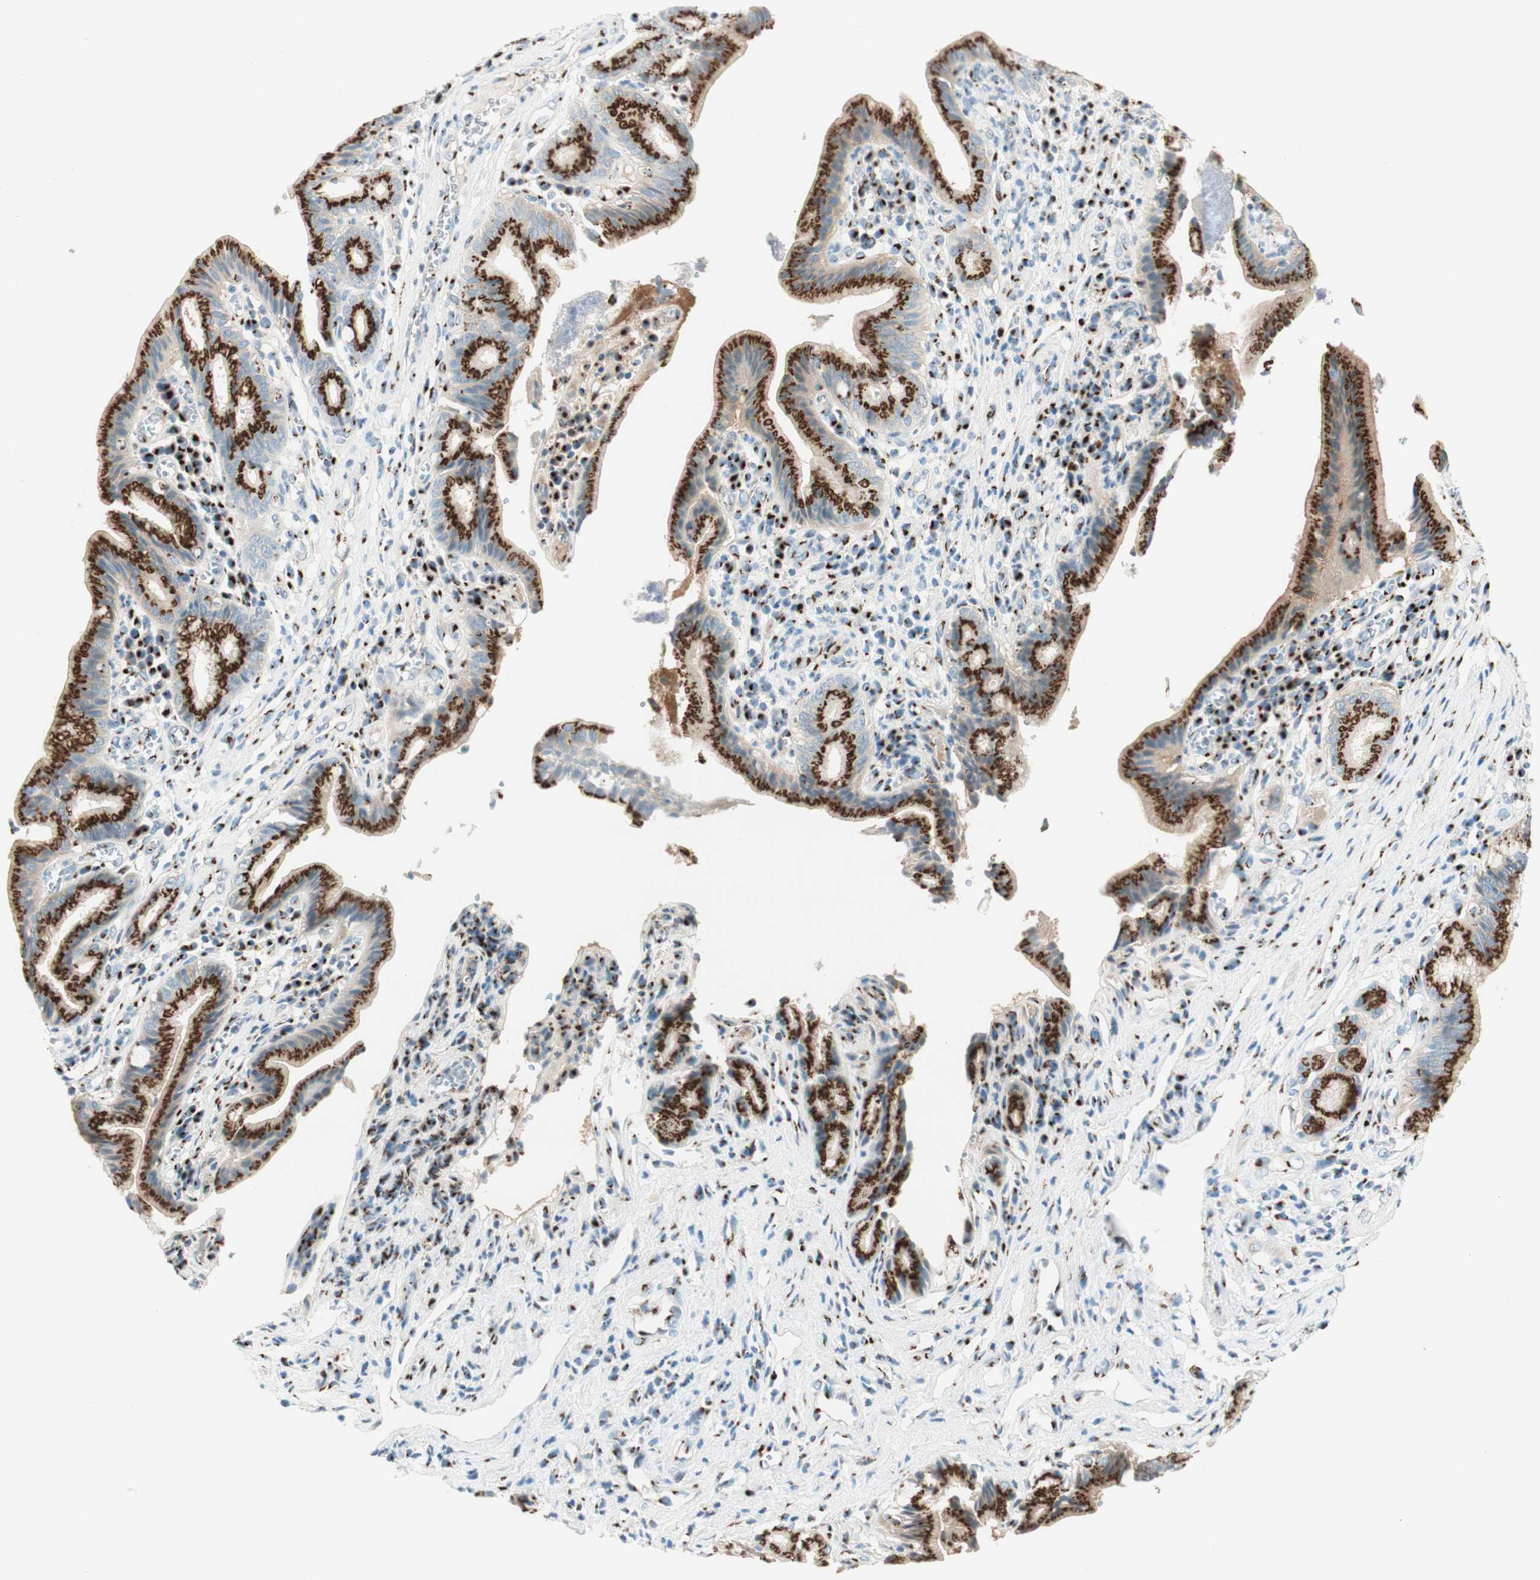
{"staining": {"intensity": "strong", "quantity": ">75%", "location": "cytoplasmic/membranous"}, "tissue": "pancreatic cancer", "cell_type": "Tumor cells", "image_type": "cancer", "snomed": [{"axis": "morphology", "description": "Adenocarcinoma, NOS"}, {"axis": "topography", "description": "Pancreas"}], "caption": "Protein staining exhibits strong cytoplasmic/membranous expression in approximately >75% of tumor cells in pancreatic cancer (adenocarcinoma). Ihc stains the protein in brown and the nuclei are stained blue.", "gene": "GOLGB1", "patient": {"sex": "female", "age": 75}}